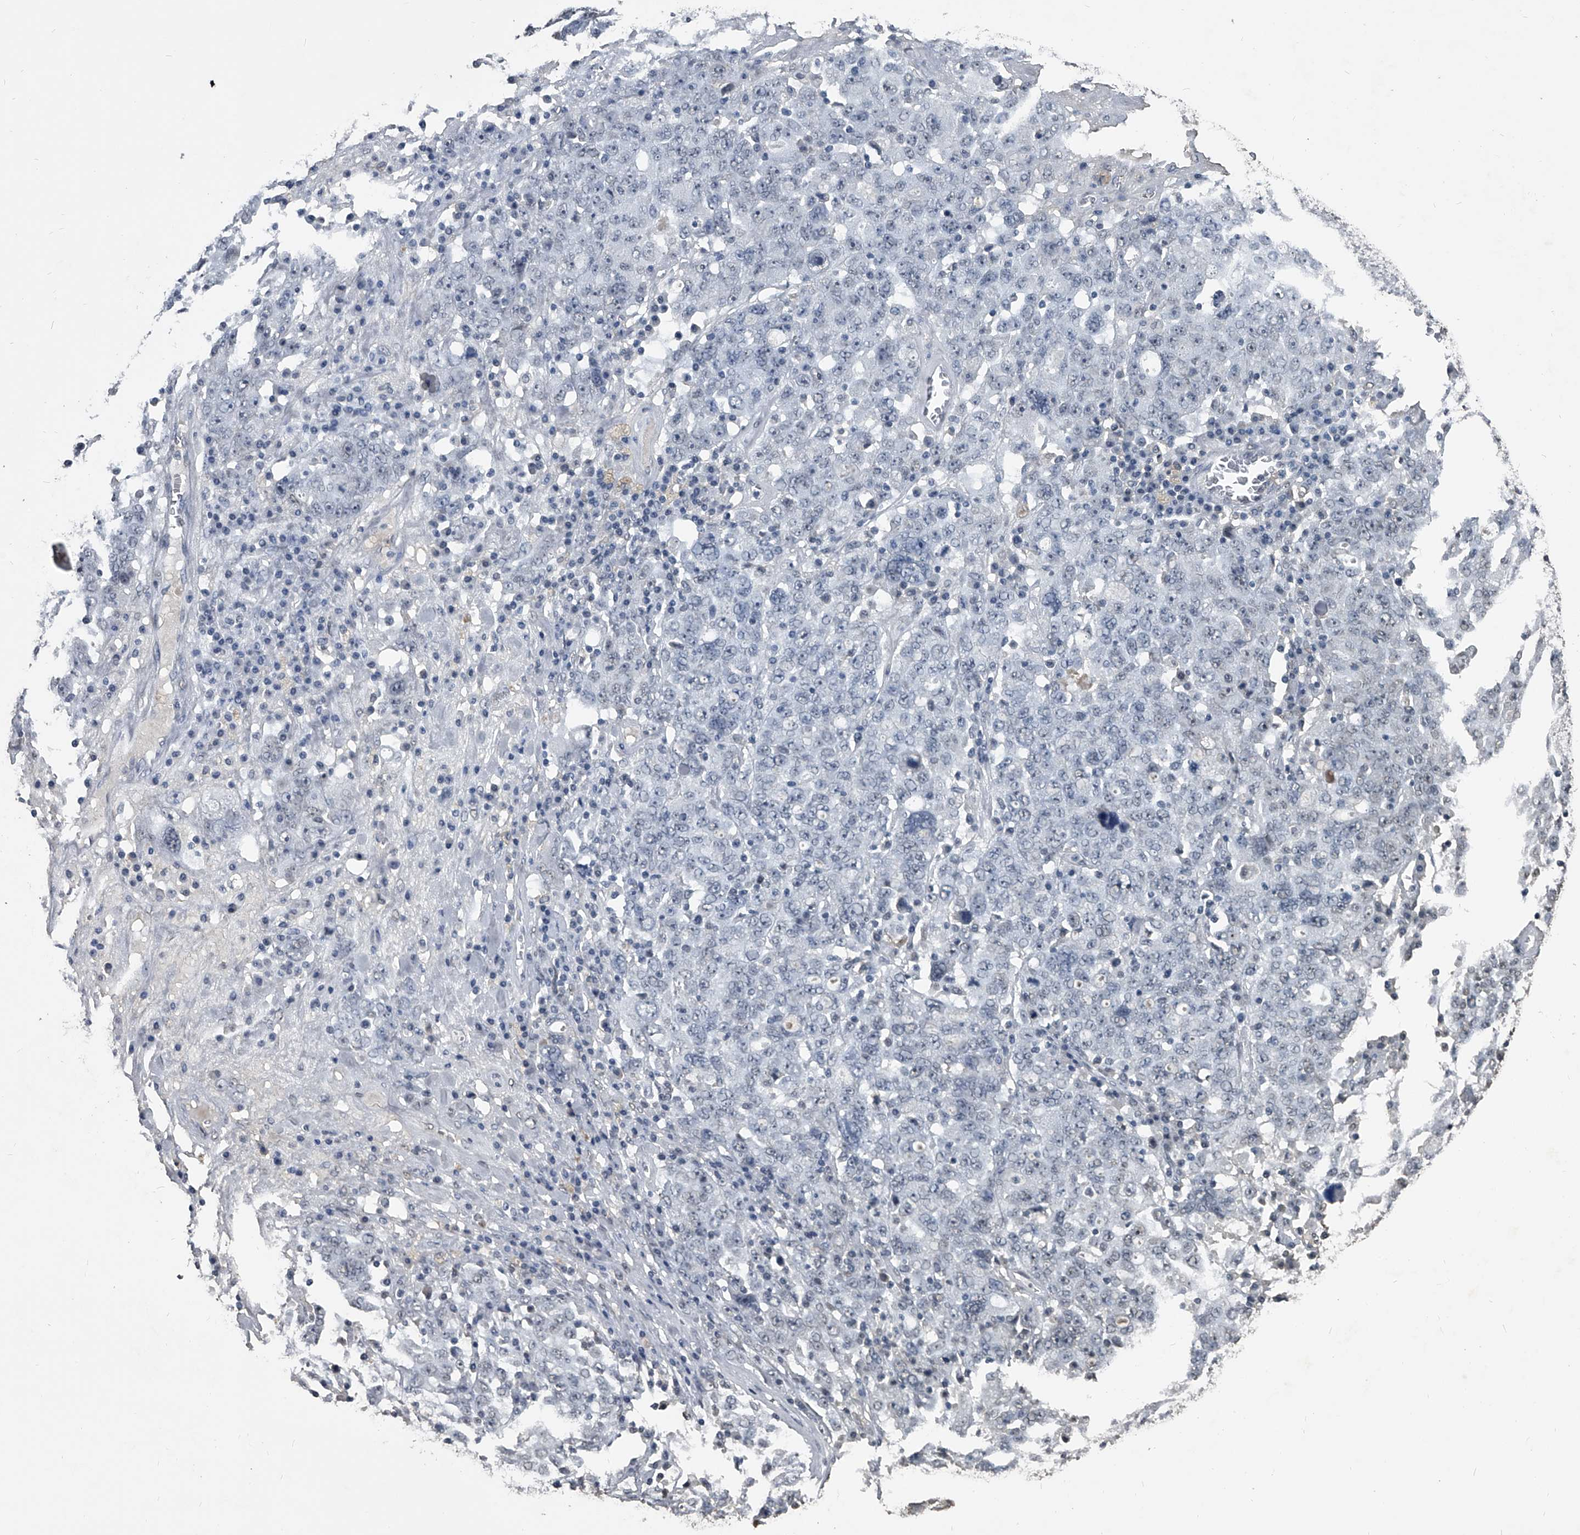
{"staining": {"intensity": "negative", "quantity": "none", "location": "none"}, "tissue": "ovarian cancer", "cell_type": "Tumor cells", "image_type": "cancer", "snomed": [{"axis": "morphology", "description": "Carcinoma, endometroid"}, {"axis": "topography", "description": "Ovary"}], "caption": "Tumor cells show no significant expression in ovarian endometroid carcinoma.", "gene": "MATR3", "patient": {"sex": "female", "age": 62}}